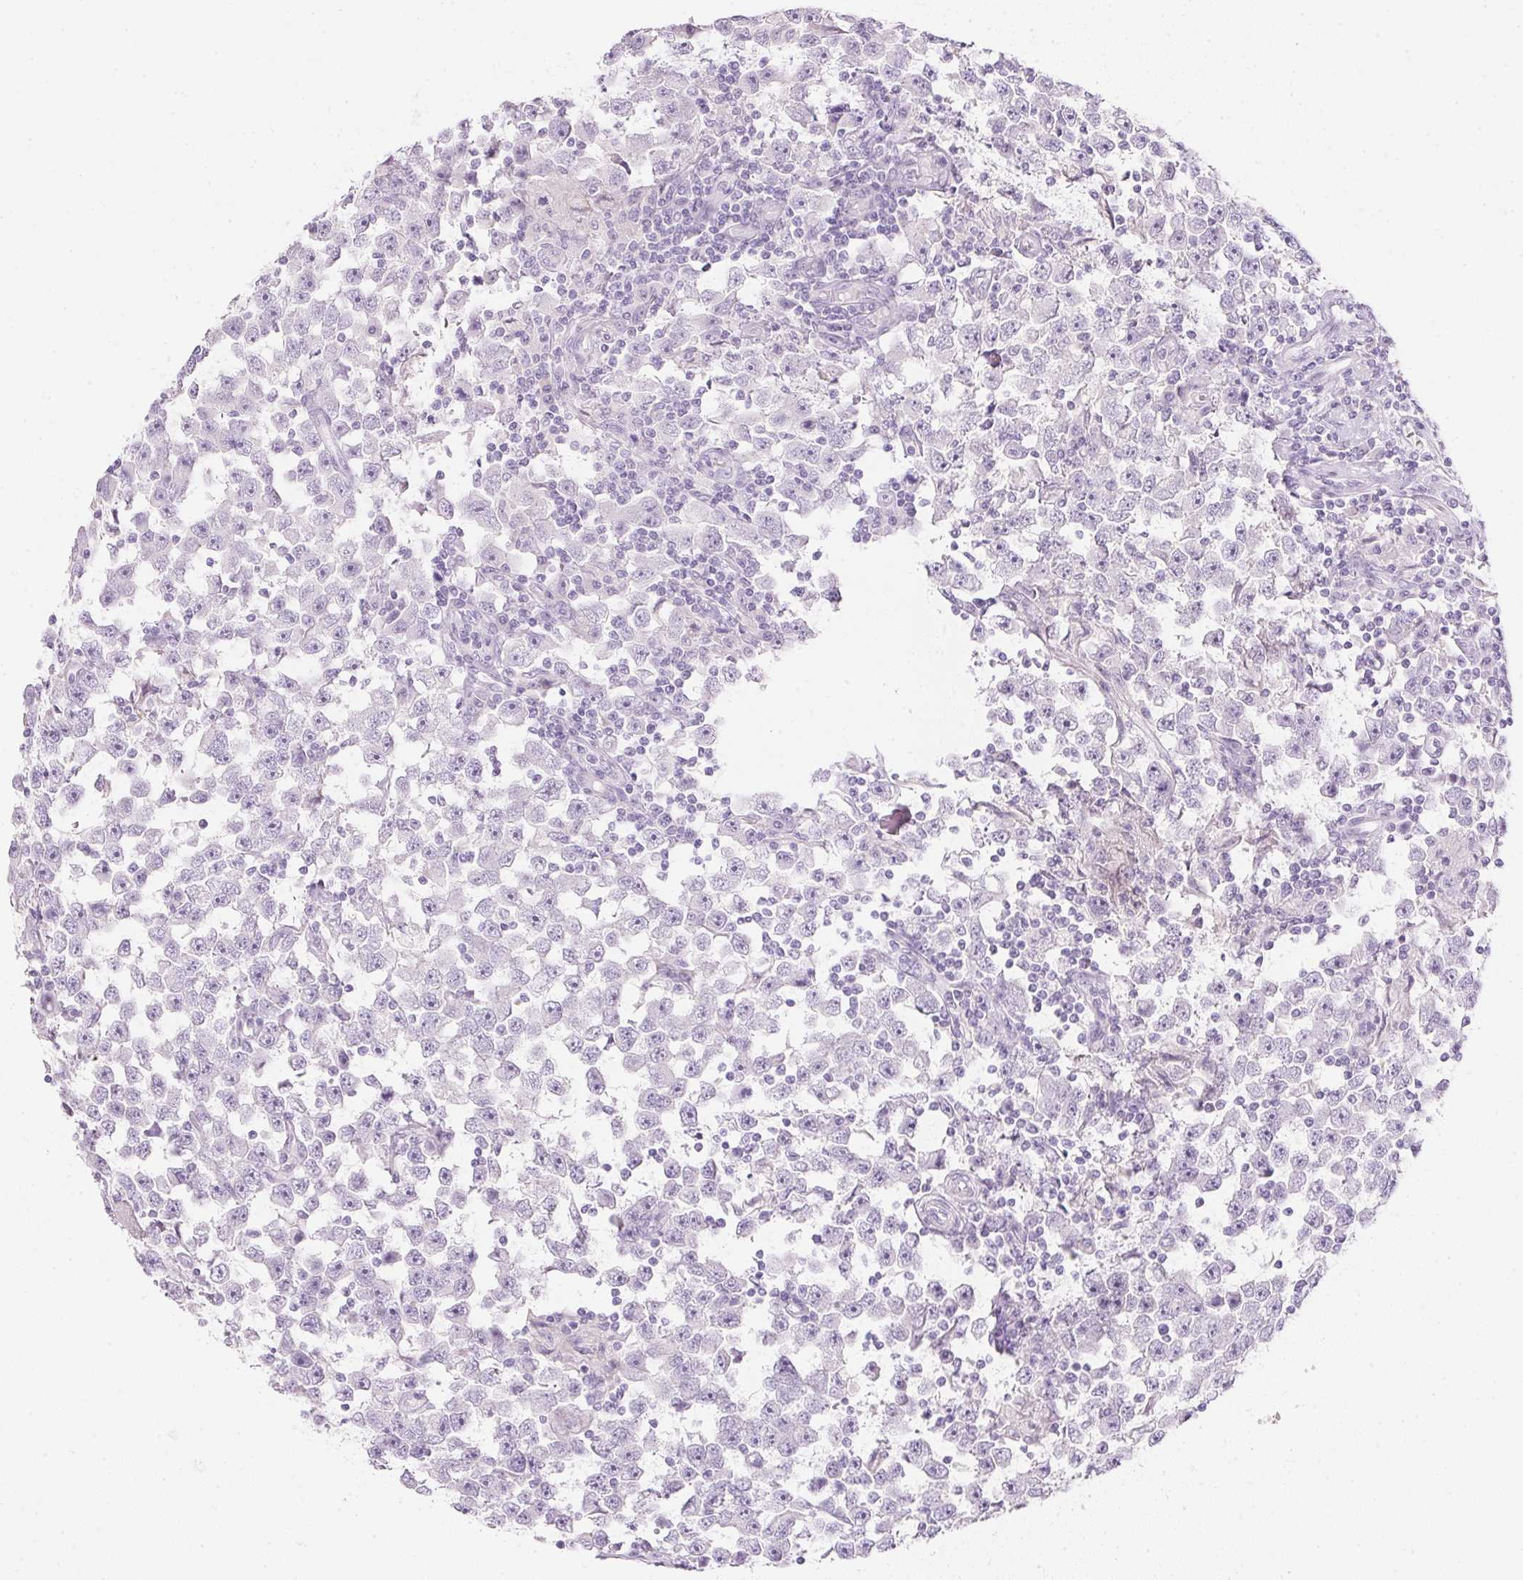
{"staining": {"intensity": "negative", "quantity": "none", "location": "none"}, "tissue": "testis cancer", "cell_type": "Tumor cells", "image_type": "cancer", "snomed": [{"axis": "morphology", "description": "Seminoma, NOS"}, {"axis": "topography", "description": "Testis"}], "caption": "A photomicrograph of human seminoma (testis) is negative for staining in tumor cells. The staining was performed using DAB to visualize the protein expression in brown, while the nuclei were stained in blue with hematoxylin (Magnification: 20x).", "gene": "CTRL", "patient": {"sex": "male", "age": 33}}